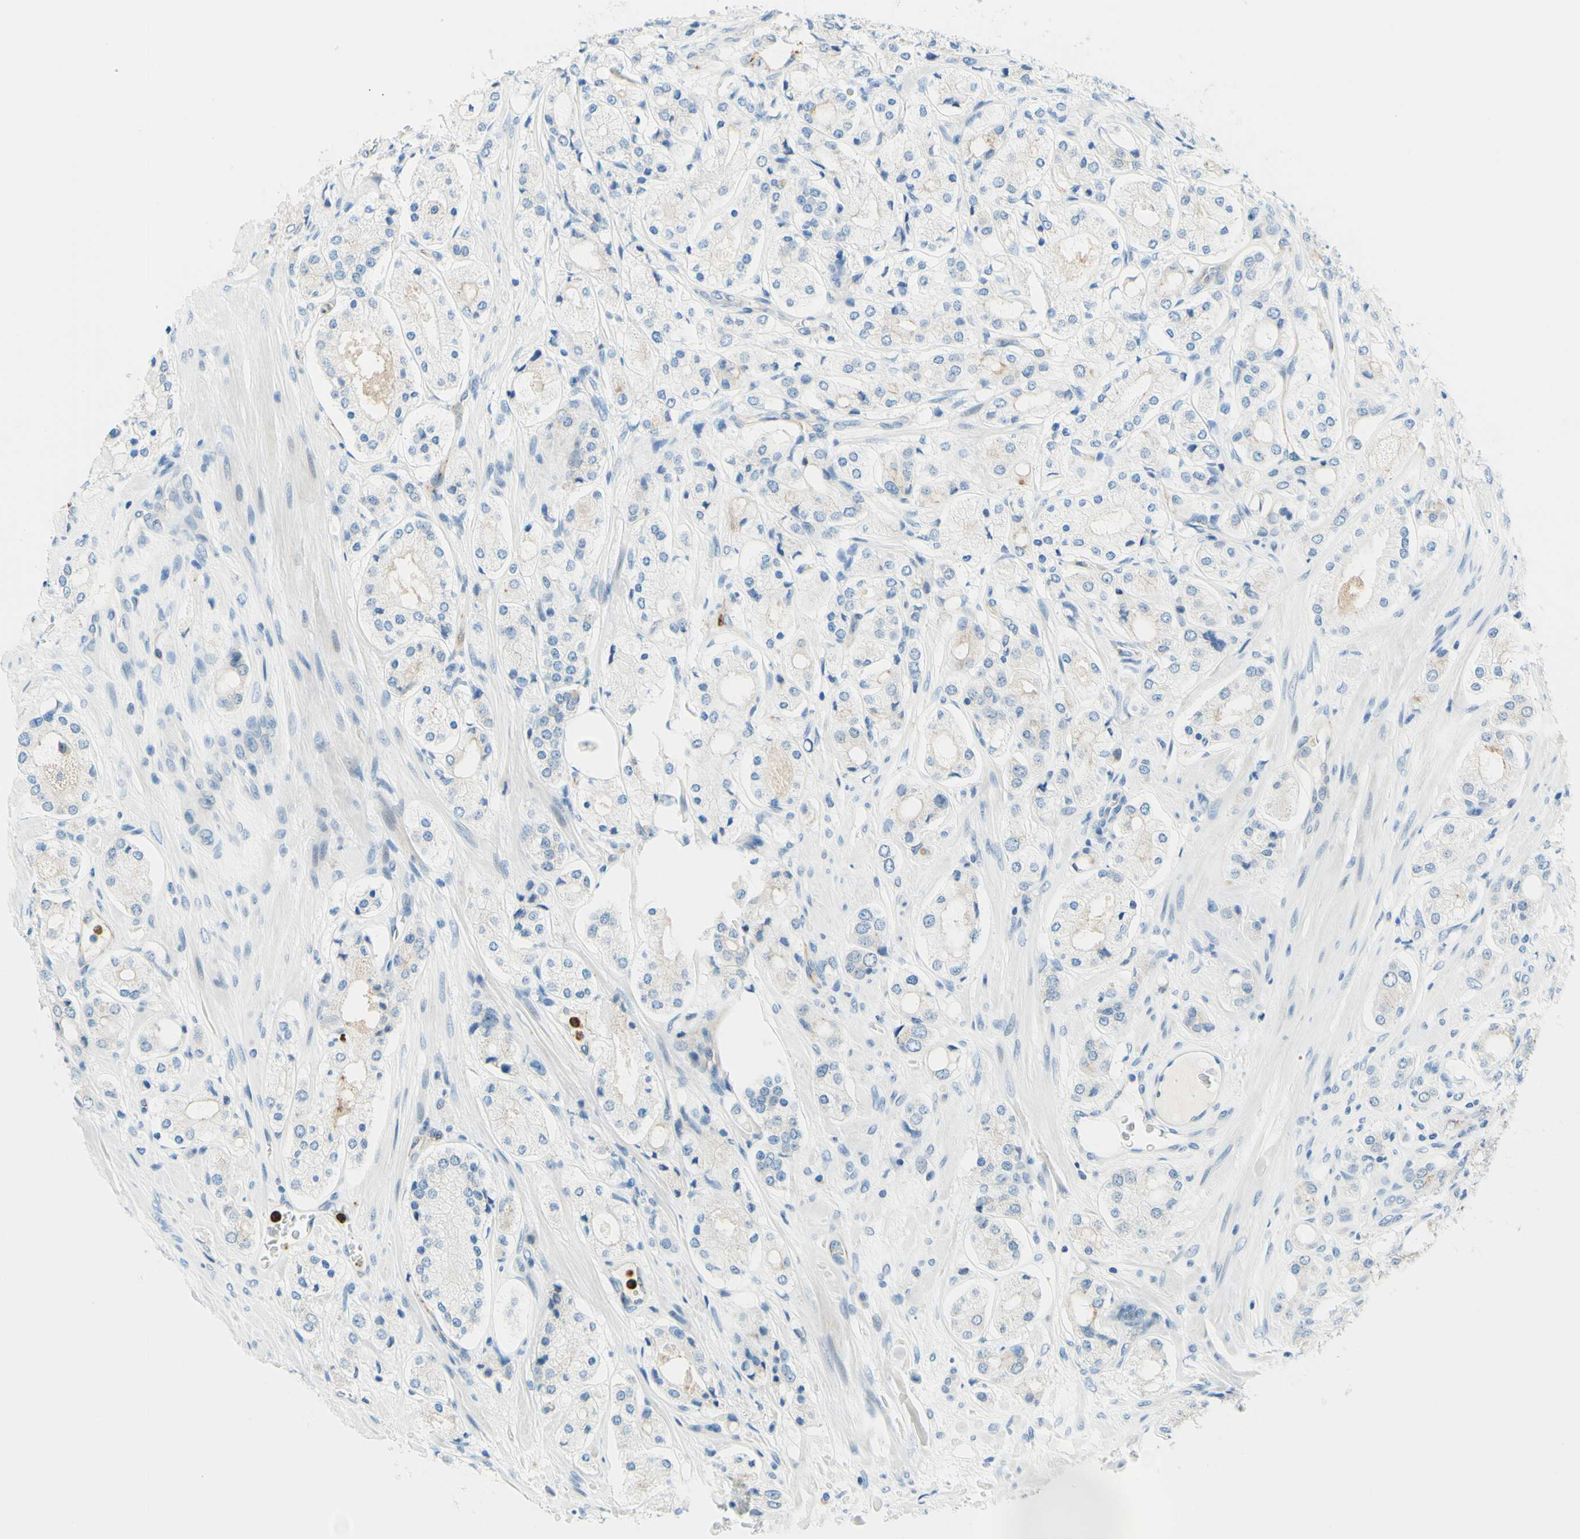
{"staining": {"intensity": "negative", "quantity": "none", "location": "none"}, "tissue": "prostate cancer", "cell_type": "Tumor cells", "image_type": "cancer", "snomed": [{"axis": "morphology", "description": "Adenocarcinoma, High grade"}, {"axis": "topography", "description": "Prostate"}], "caption": "Tumor cells show no significant positivity in prostate cancer (high-grade adenocarcinoma).", "gene": "TREM2", "patient": {"sex": "male", "age": 65}}